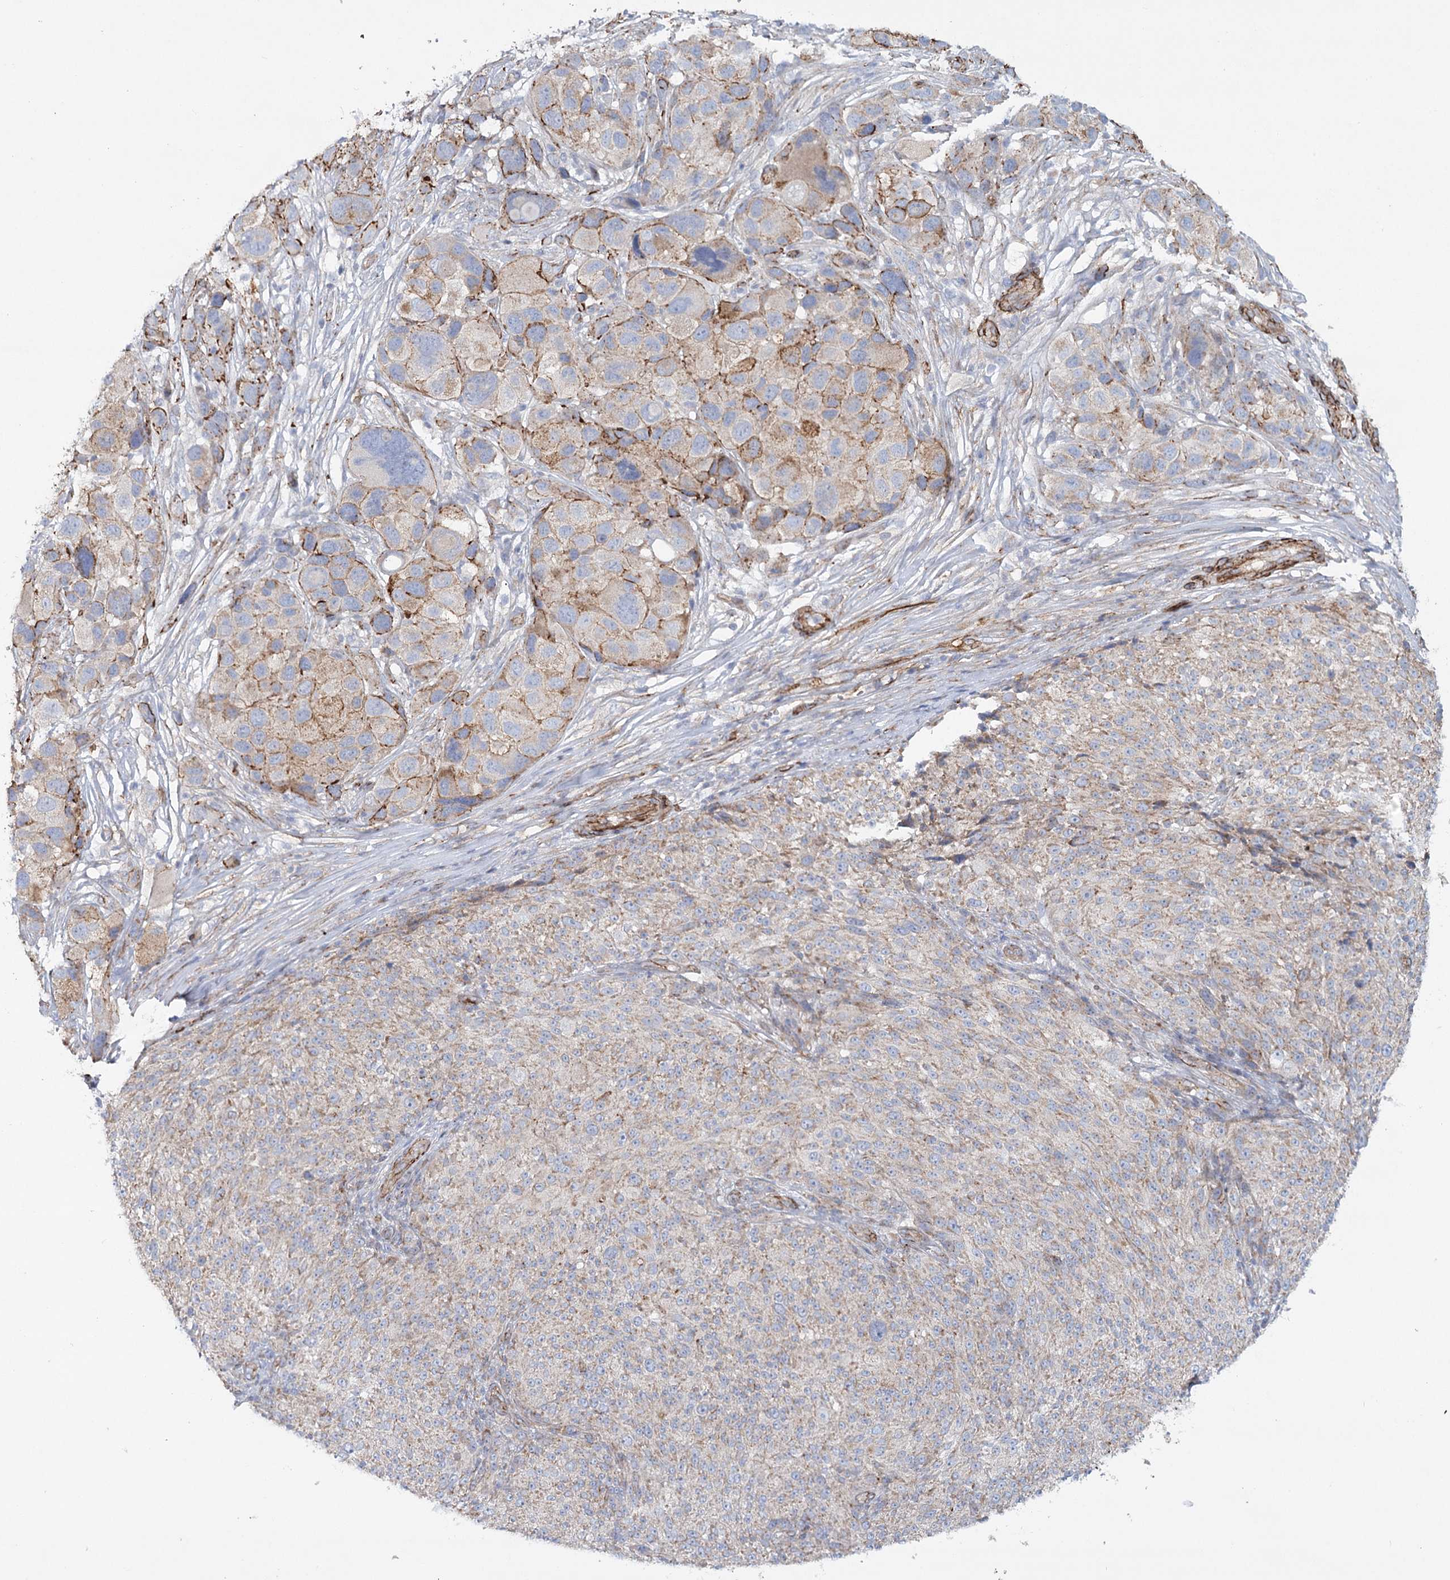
{"staining": {"intensity": "weak", "quantity": "25%-75%", "location": "cytoplasmic/membranous"}, "tissue": "melanoma", "cell_type": "Tumor cells", "image_type": "cancer", "snomed": [{"axis": "morphology", "description": "Malignant melanoma, NOS"}, {"axis": "topography", "description": "Skin of trunk"}], "caption": "Brown immunohistochemical staining in malignant melanoma demonstrates weak cytoplasmic/membranous positivity in about 25%-75% of tumor cells.", "gene": "TMEM164", "patient": {"sex": "male", "age": 71}}